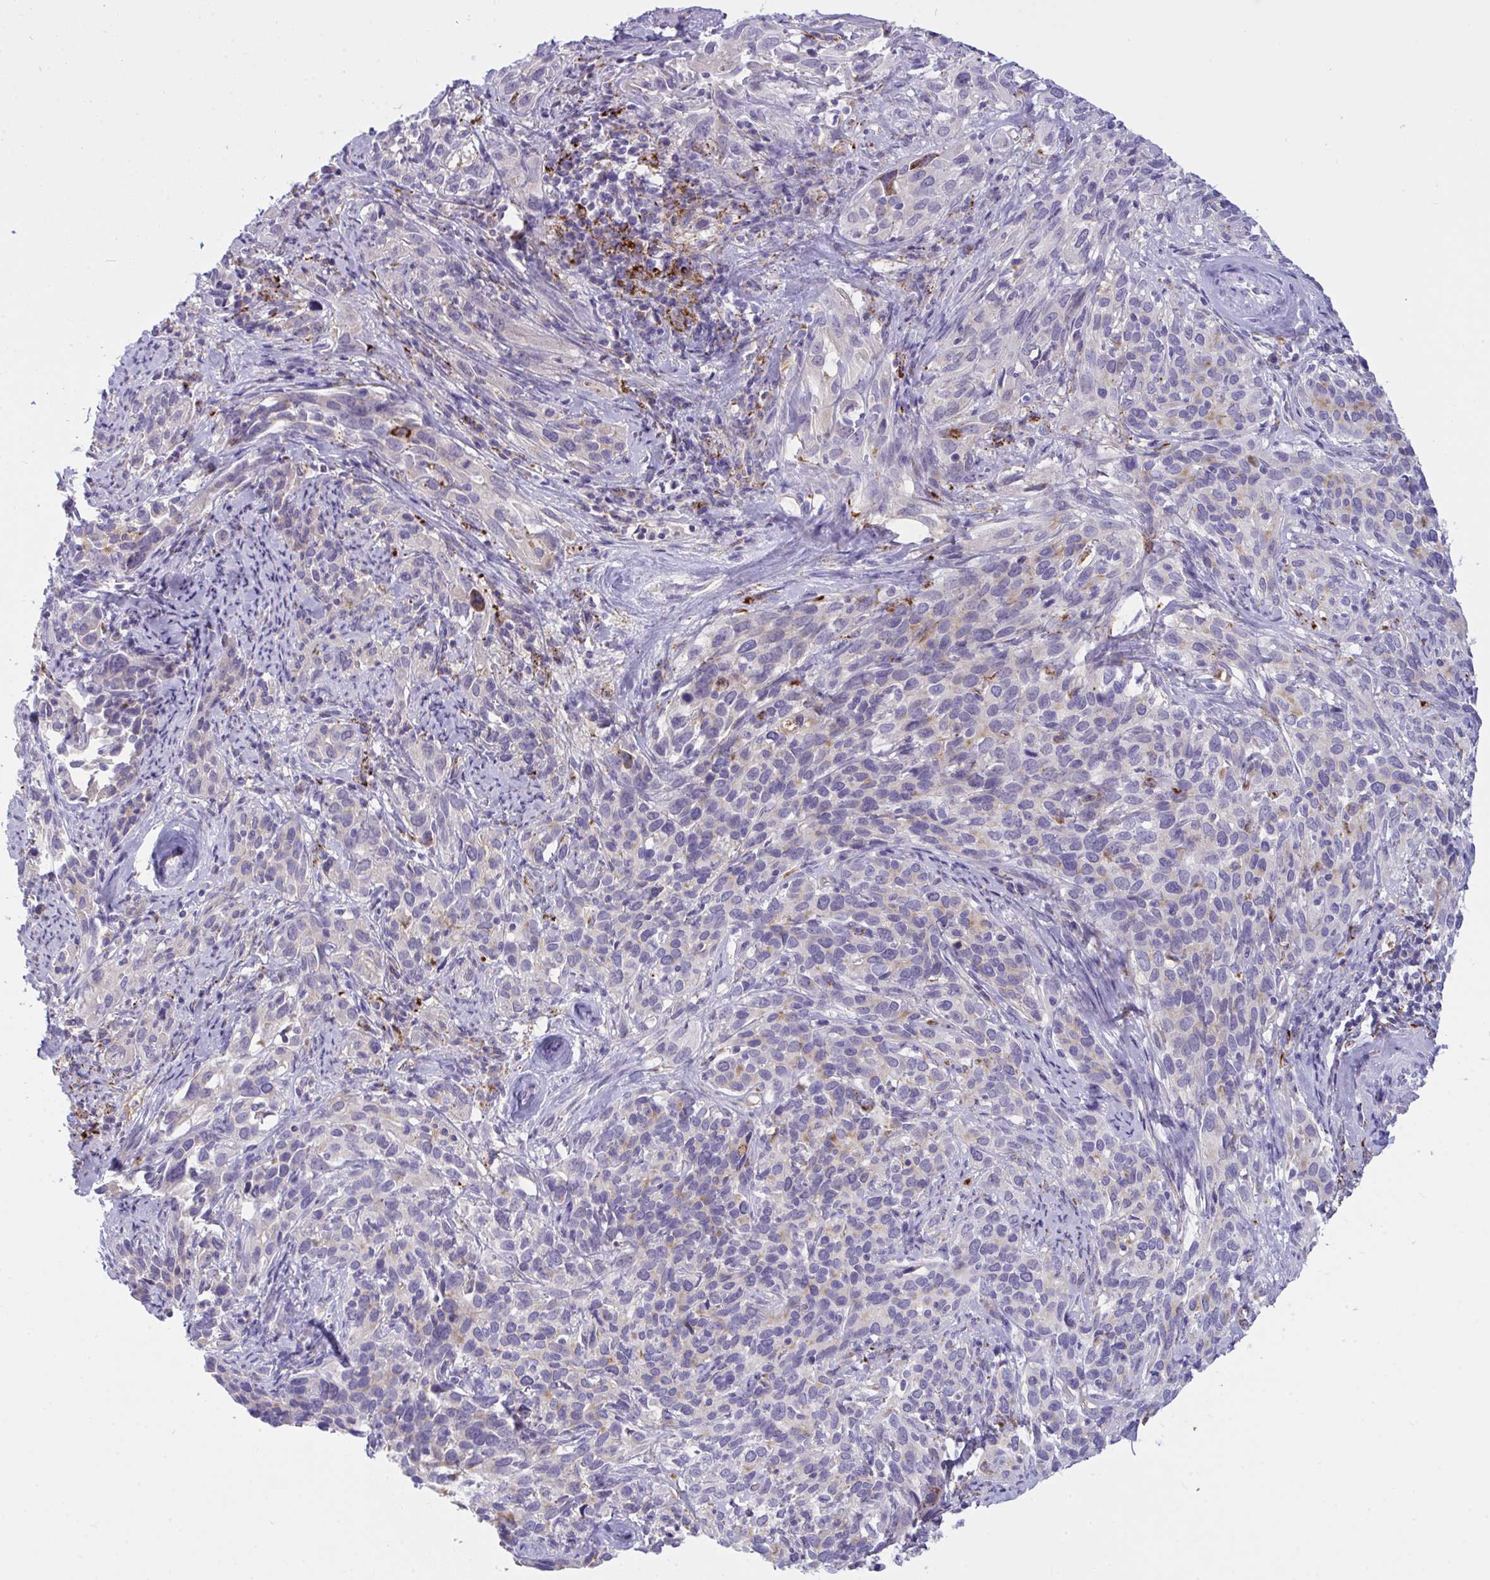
{"staining": {"intensity": "weak", "quantity": "<25%", "location": "cytoplasmic/membranous"}, "tissue": "cervical cancer", "cell_type": "Tumor cells", "image_type": "cancer", "snomed": [{"axis": "morphology", "description": "Normal tissue, NOS"}, {"axis": "morphology", "description": "Squamous cell carcinoma, NOS"}, {"axis": "topography", "description": "Cervix"}], "caption": "High magnification brightfield microscopy of squamous cell carcinoma (cervical) stained with DAB (3,3'-diaminobenzidine) (brown) and counterstained with hematoxylin (blue): tumor cells show no significant staining.", "gene": "SEMA6B", "patient": {"sex": "female", "age": 51}}